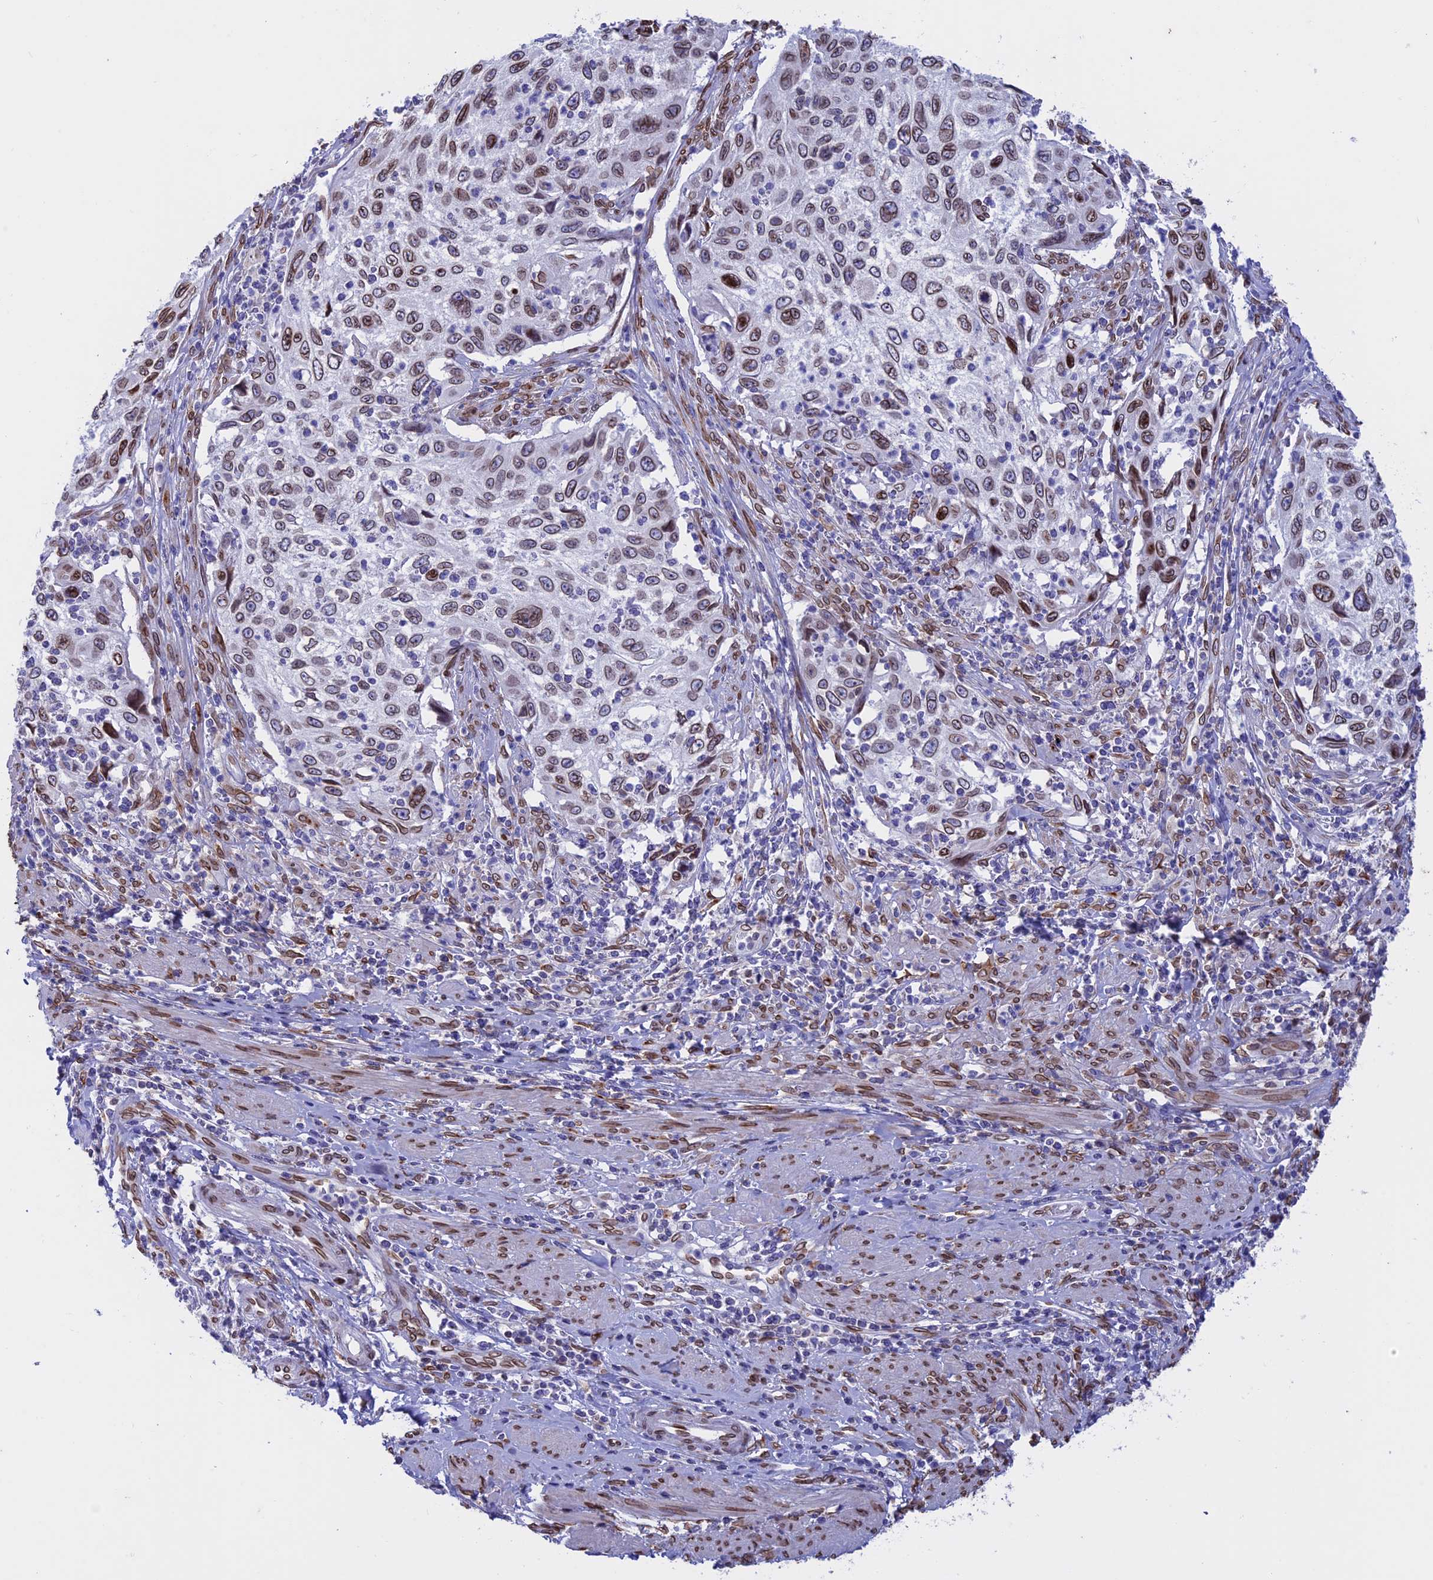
{"staining": {"intensity": "moderate", "quantity": "25%-75%", "location": "cytoplasmic/membranous,nuclear"}, "tissue": "cervical cancer", "cell_type": "Tumor cells", "image_type": "cancer", "snomed": [{"axis": "morphology", "description": "Squamous cell carcinoma, NOS"}, {"axis": "topography", "description": "Cervix"}], "caption": "Tumor cells exhibit moderate cytoplasmic/membranous and nuclear expression in approximately 25%-75% of cells in cervical squamous cell carcinoma.", "gene": "TMPRSS7", "patient": {"sex": "female", "age": 70}}